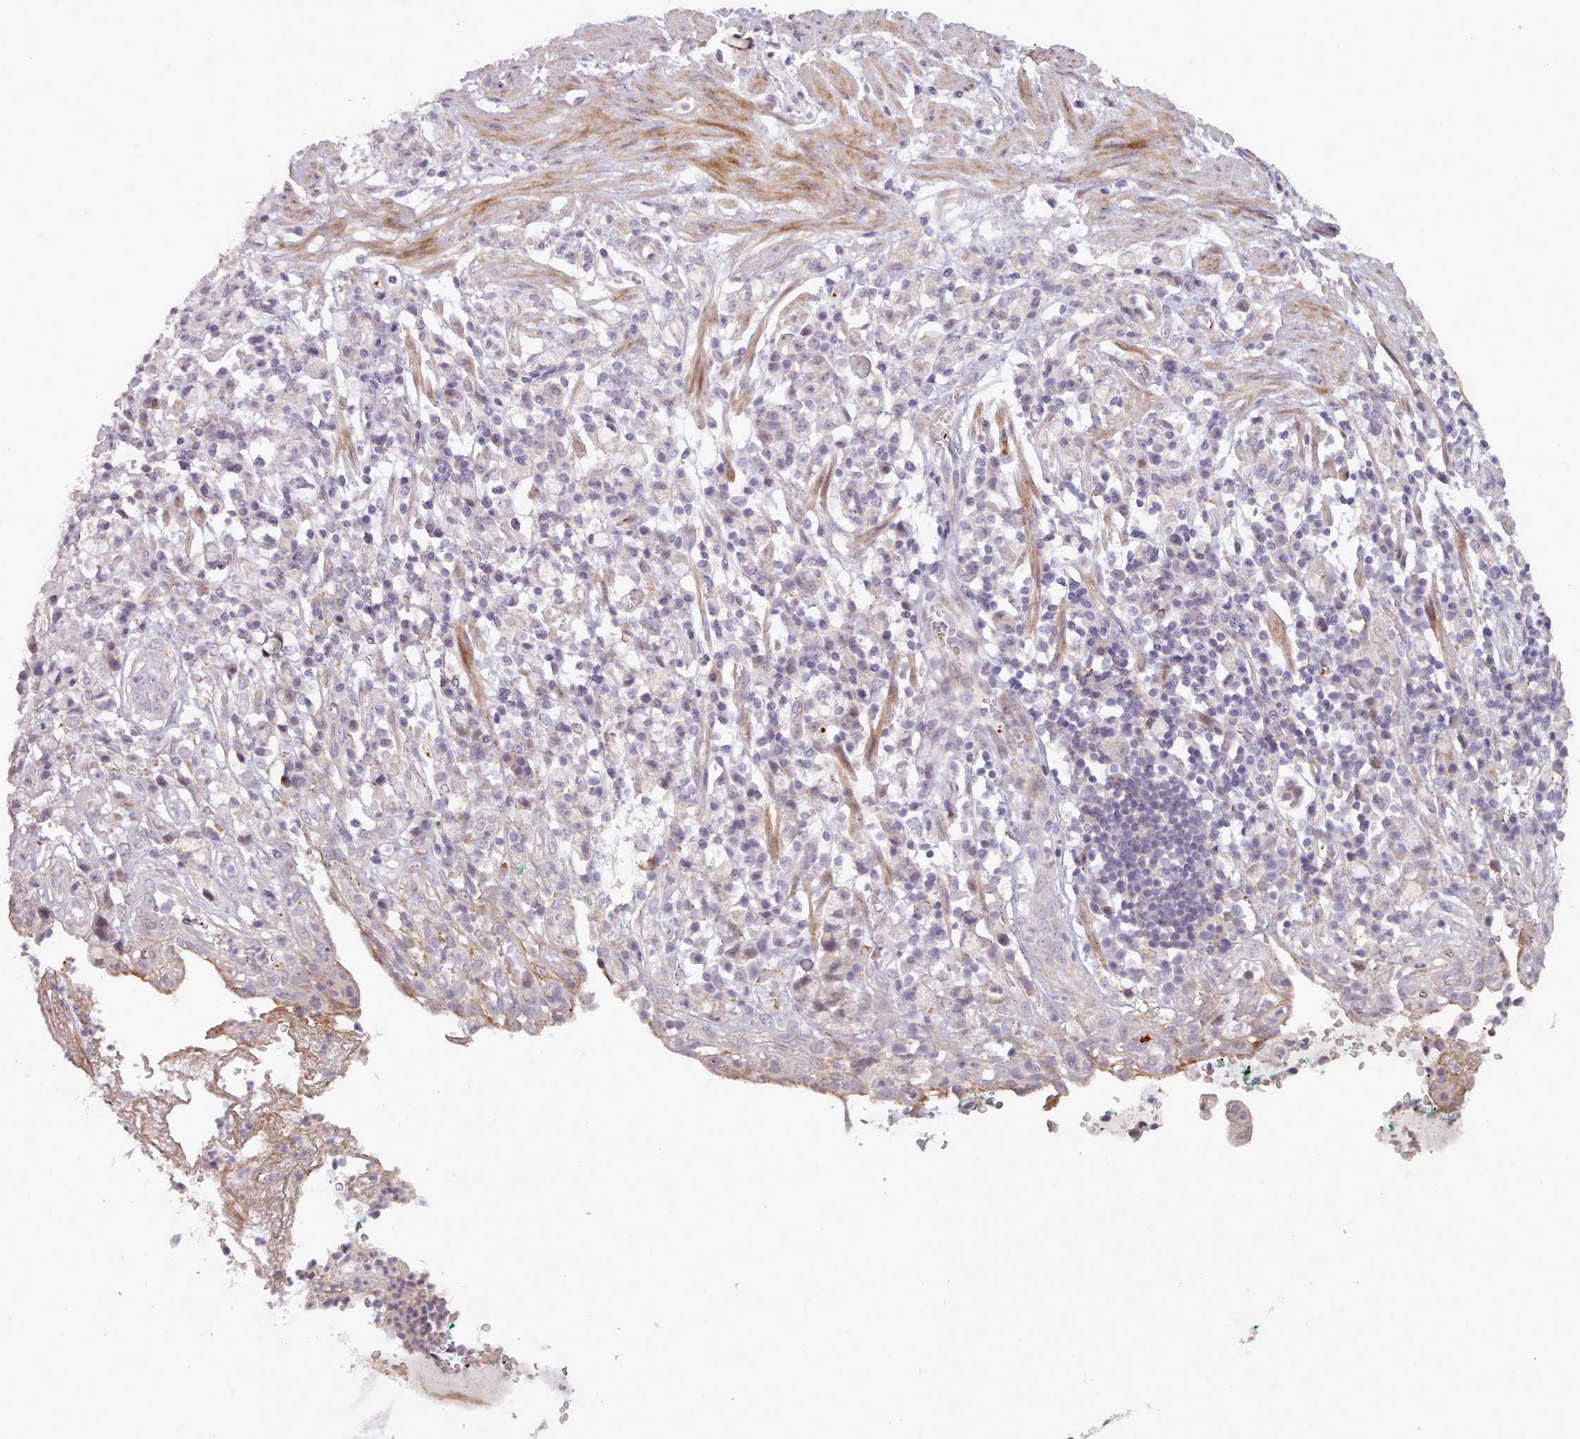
{"staining": {"intensity": "negative", "quantity": "none", "location": "none"}, "tissue": "stomach cancer", "cell_type": "Tumor cells", "image_type": "cancer", "snomed": [{"axis": "morphology", "description": "Adenocarcinoma, NOS"}, {"axis": "topography", "description": "Stomach"}], "caption": "Immunohistochemistry (IHC) of human stomach cancer (adenocarcinoma) demonstrates no expression in tumor cells. (Stains: DAB IHC with hematoxylin counter stain, Microscopy: brightfield microscopy at high magnification).", "gene": "LEFTY2", "patient": {"sex": "male", "age": 77}}